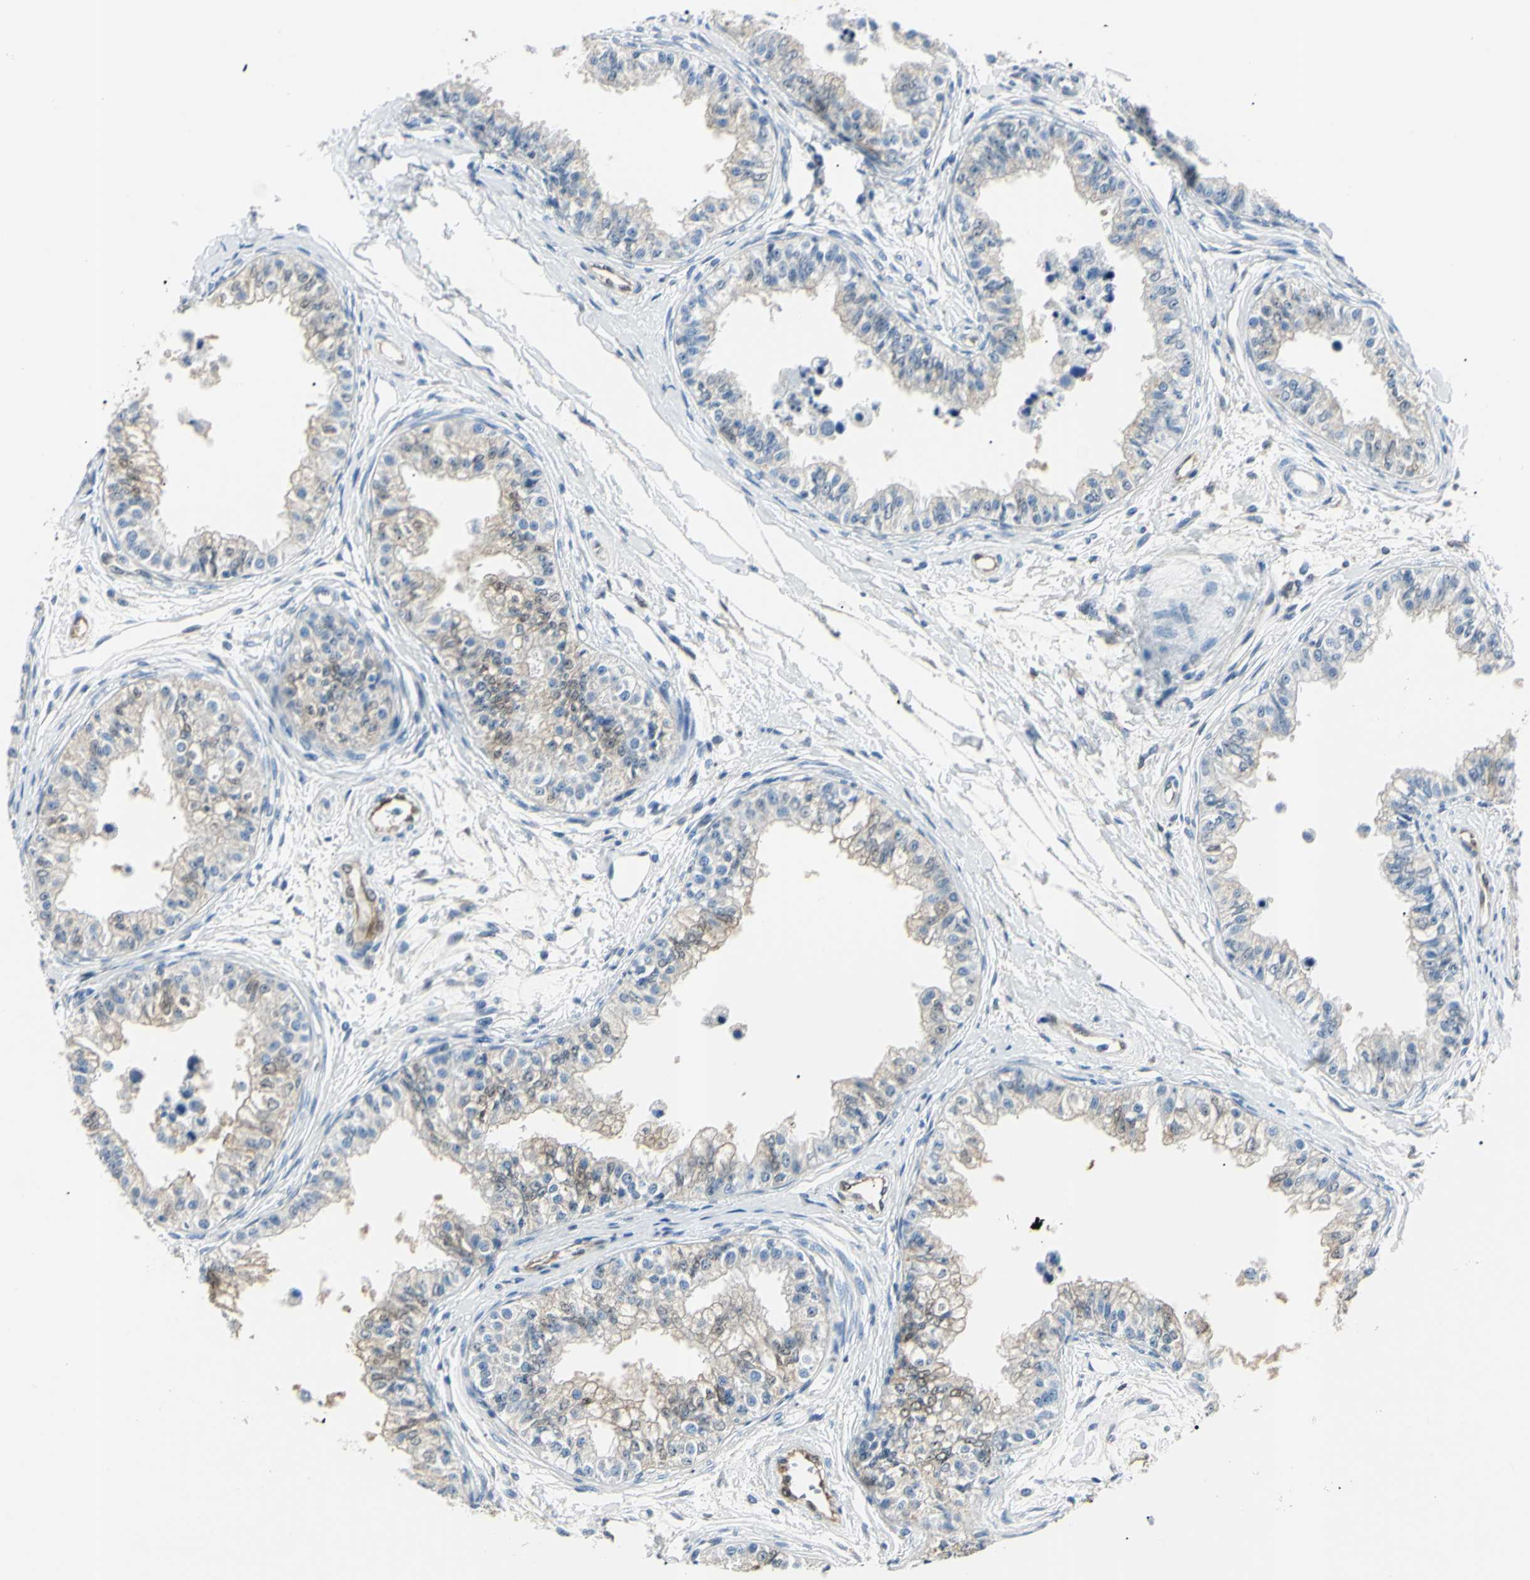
{"staining": {"intensity": "moderate", "quantity": "25%-75%", "location": "cytoplasmic/membranous,nuclear"}, "tissue": "epididymis", "cell_type": "Glandular cells", "image_type": "normal", "snomed": [{"axis": "morphology", "description": "Normal tissue, NOS"}, {"axis": "morphology", "description": "Adenocarcinoma, metastatic, NOS"}, {"axis": "topography", "description": "Testis"}, {"axis": "topography", "description": "Epididymis"}], "caption": "Immunohistochemistry (DAB (3,3'-diaminobenzidine)) staining of benign epididymis demonstrates moderate cytoplasmic/membranous,nuclear protein positivity in approximately 25%-75% of glandular cells. The protein of interest is stained brown, and the nuclei are stained in blue (DAB IHC with brightfield microscopy, high magnification).", "gene": "AKR1C3", "patient": {"sex": "male", "age": 26}}